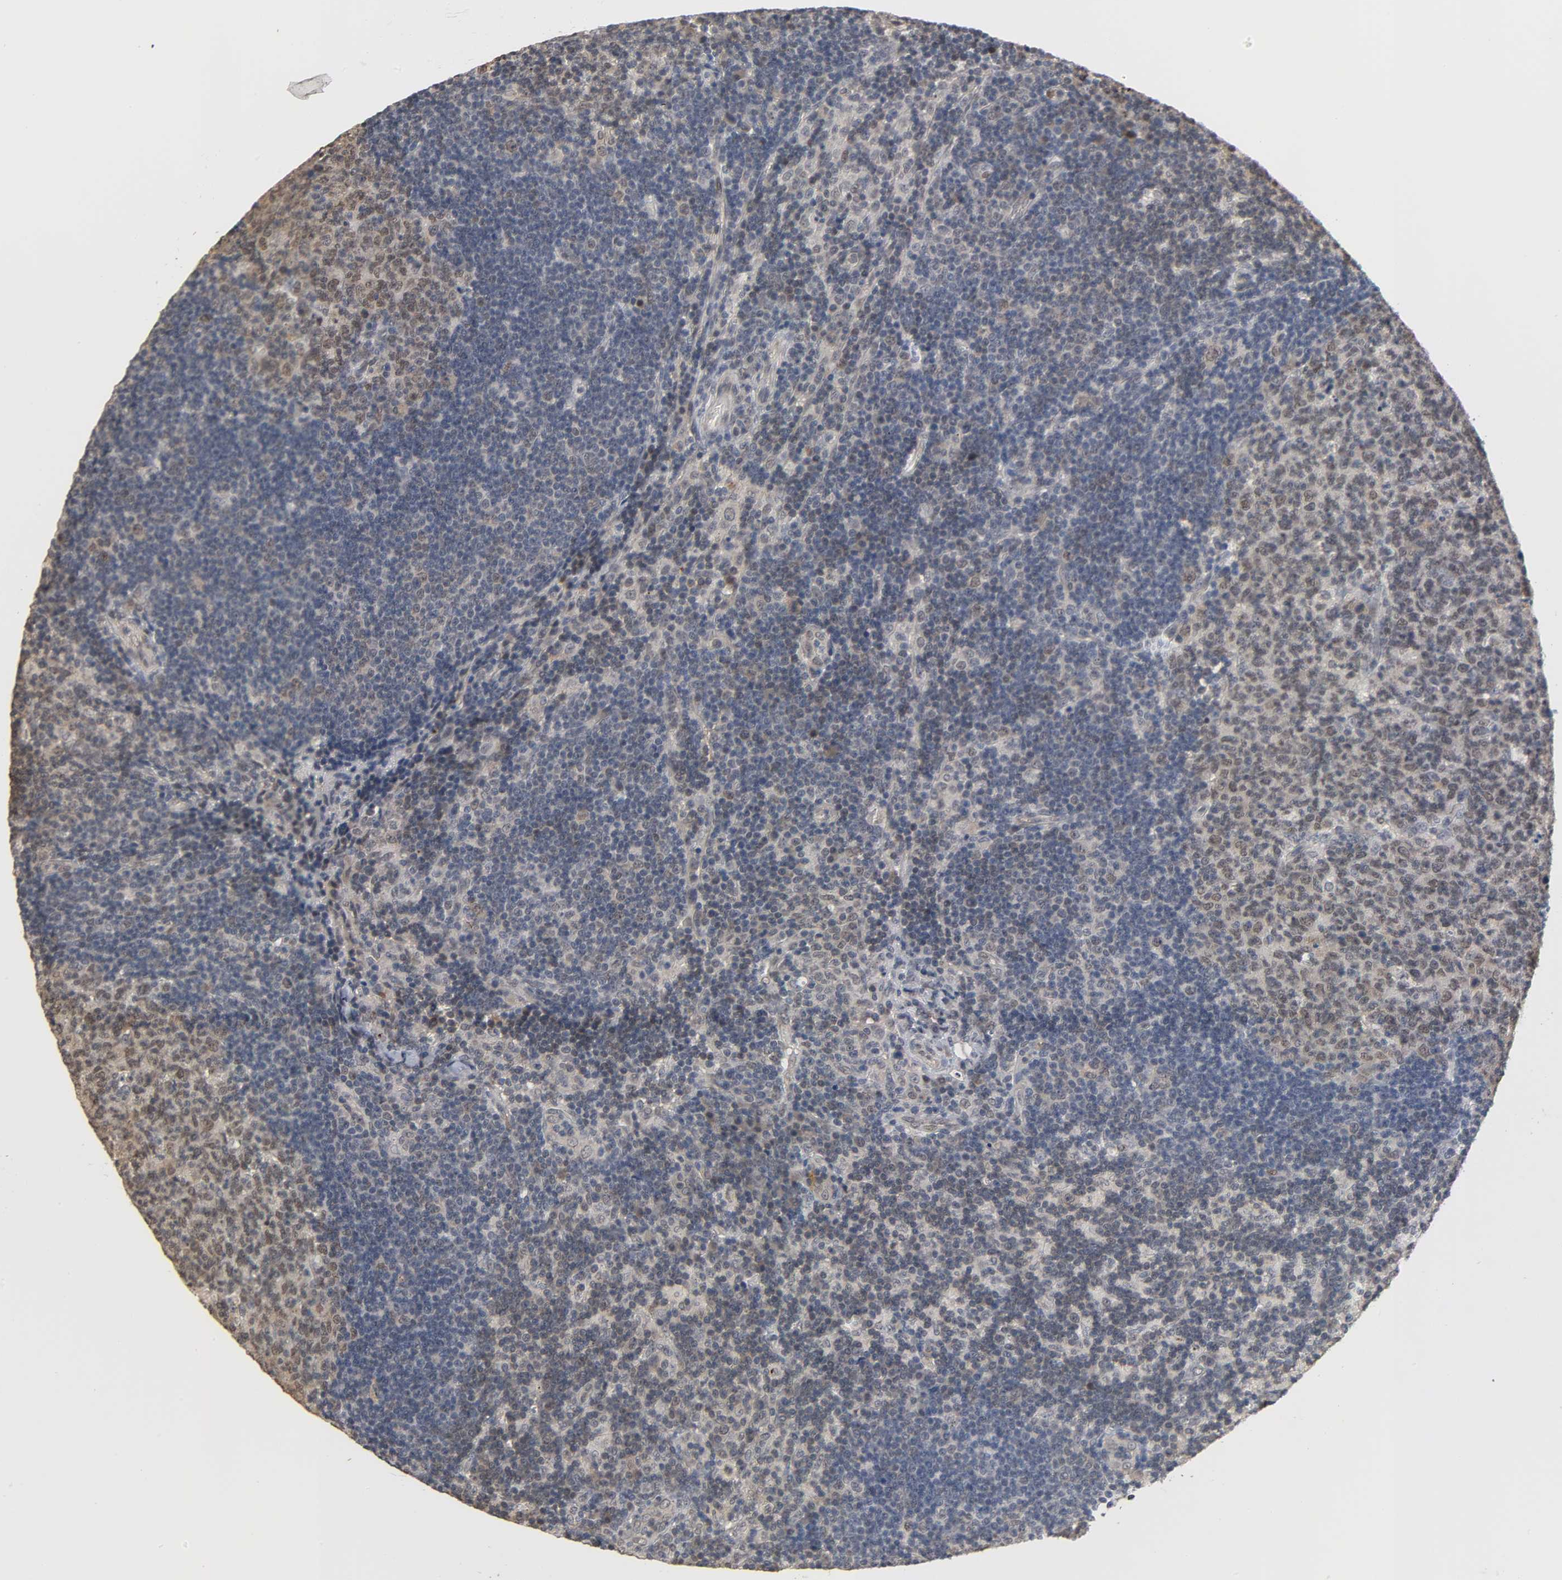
{"staining": {"intensity": "moderate", "quantity": ">75%", "location": "cytoplasmic/membranous,nuclear"}, "tissue": "lymph node", "cell_type": "Germinal center cells", "image_type": "normal", "snomed": [{"axis": "morphology", "description": "Normal tissue, NOS"}, {"axis": "morphology", "description": "Squamous cell carcinoma, metastatic, NOS"}, {"axis": "topography", "description": "Lymph node"}], "caption": "This micrograph reveals immunohistochemistry (IHC) staining of benign lymph node, with medium moderate cytoplasmic/membranous,nuclear expression in about >75% of germinal center cells.", "gene": "HTR1E", "patient": {"sex": "female", "age": 53}}